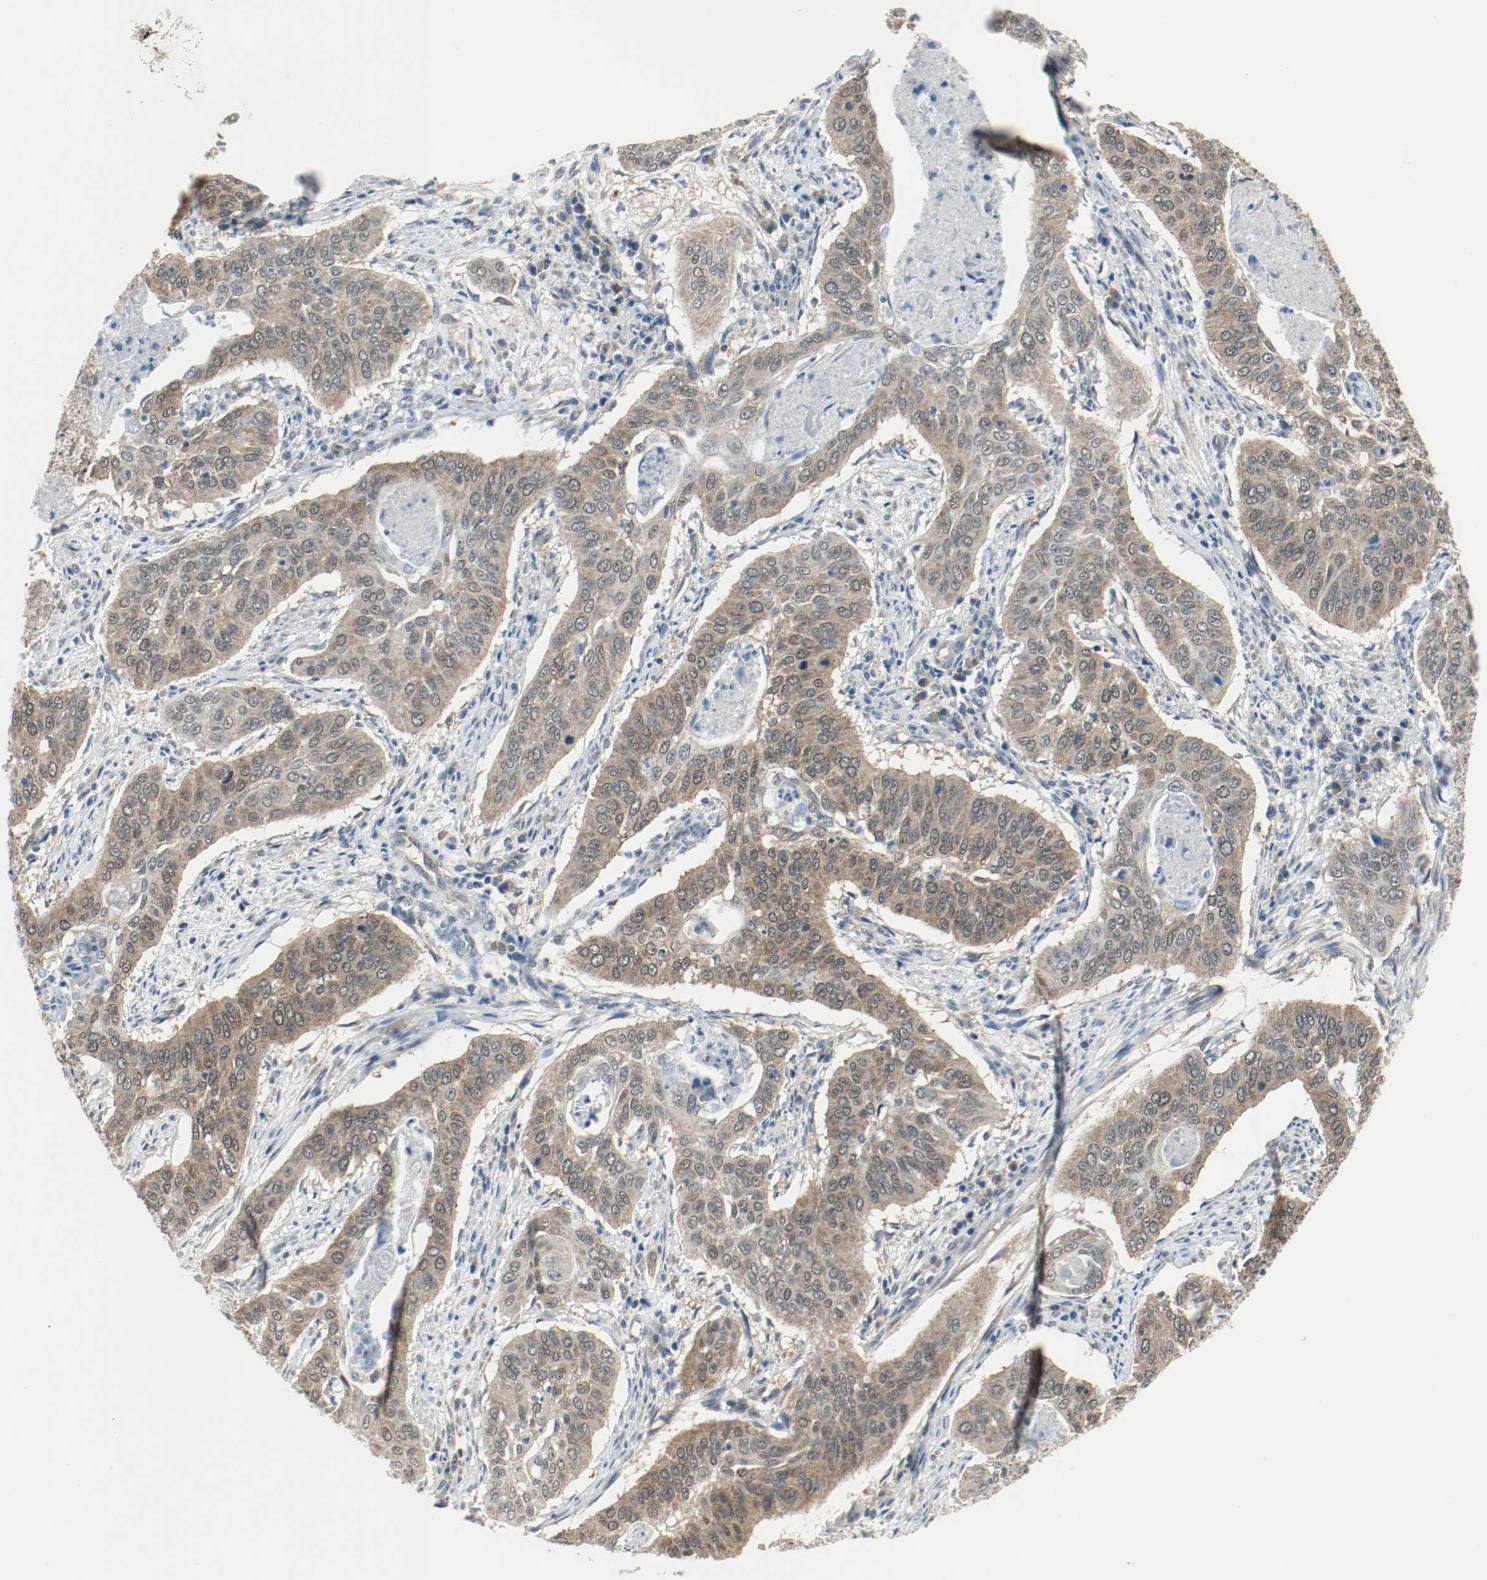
{"staining": {"intensity": "weak", "quantity": ">75%", "location": "cytoplasmic/membranous,nuclear"}, "tissue": "cervical cancer", "cell_type": "Tumor cells", "image_type": "cancer", "snomed": [{"axis": "morphology", "description": "Squamous cell carcinoma, NOS"}, {"axis": "topography", "description": "Cervix"}], "caption": "Immunohistochemistry (IHC) micrograph of neoplastic tissue: cervical squamous cell carcinoma stained using immunohistochemistry (IHC) displays low levels of weak protein expression localized specifically in the cytoplasmic/membranous and nuclear of tumor cells, appearing as a cytoplasmic/membranous and nuclear brown color.", "gene": "PPME1", "patient": {"sex": "female", "age": 39}}